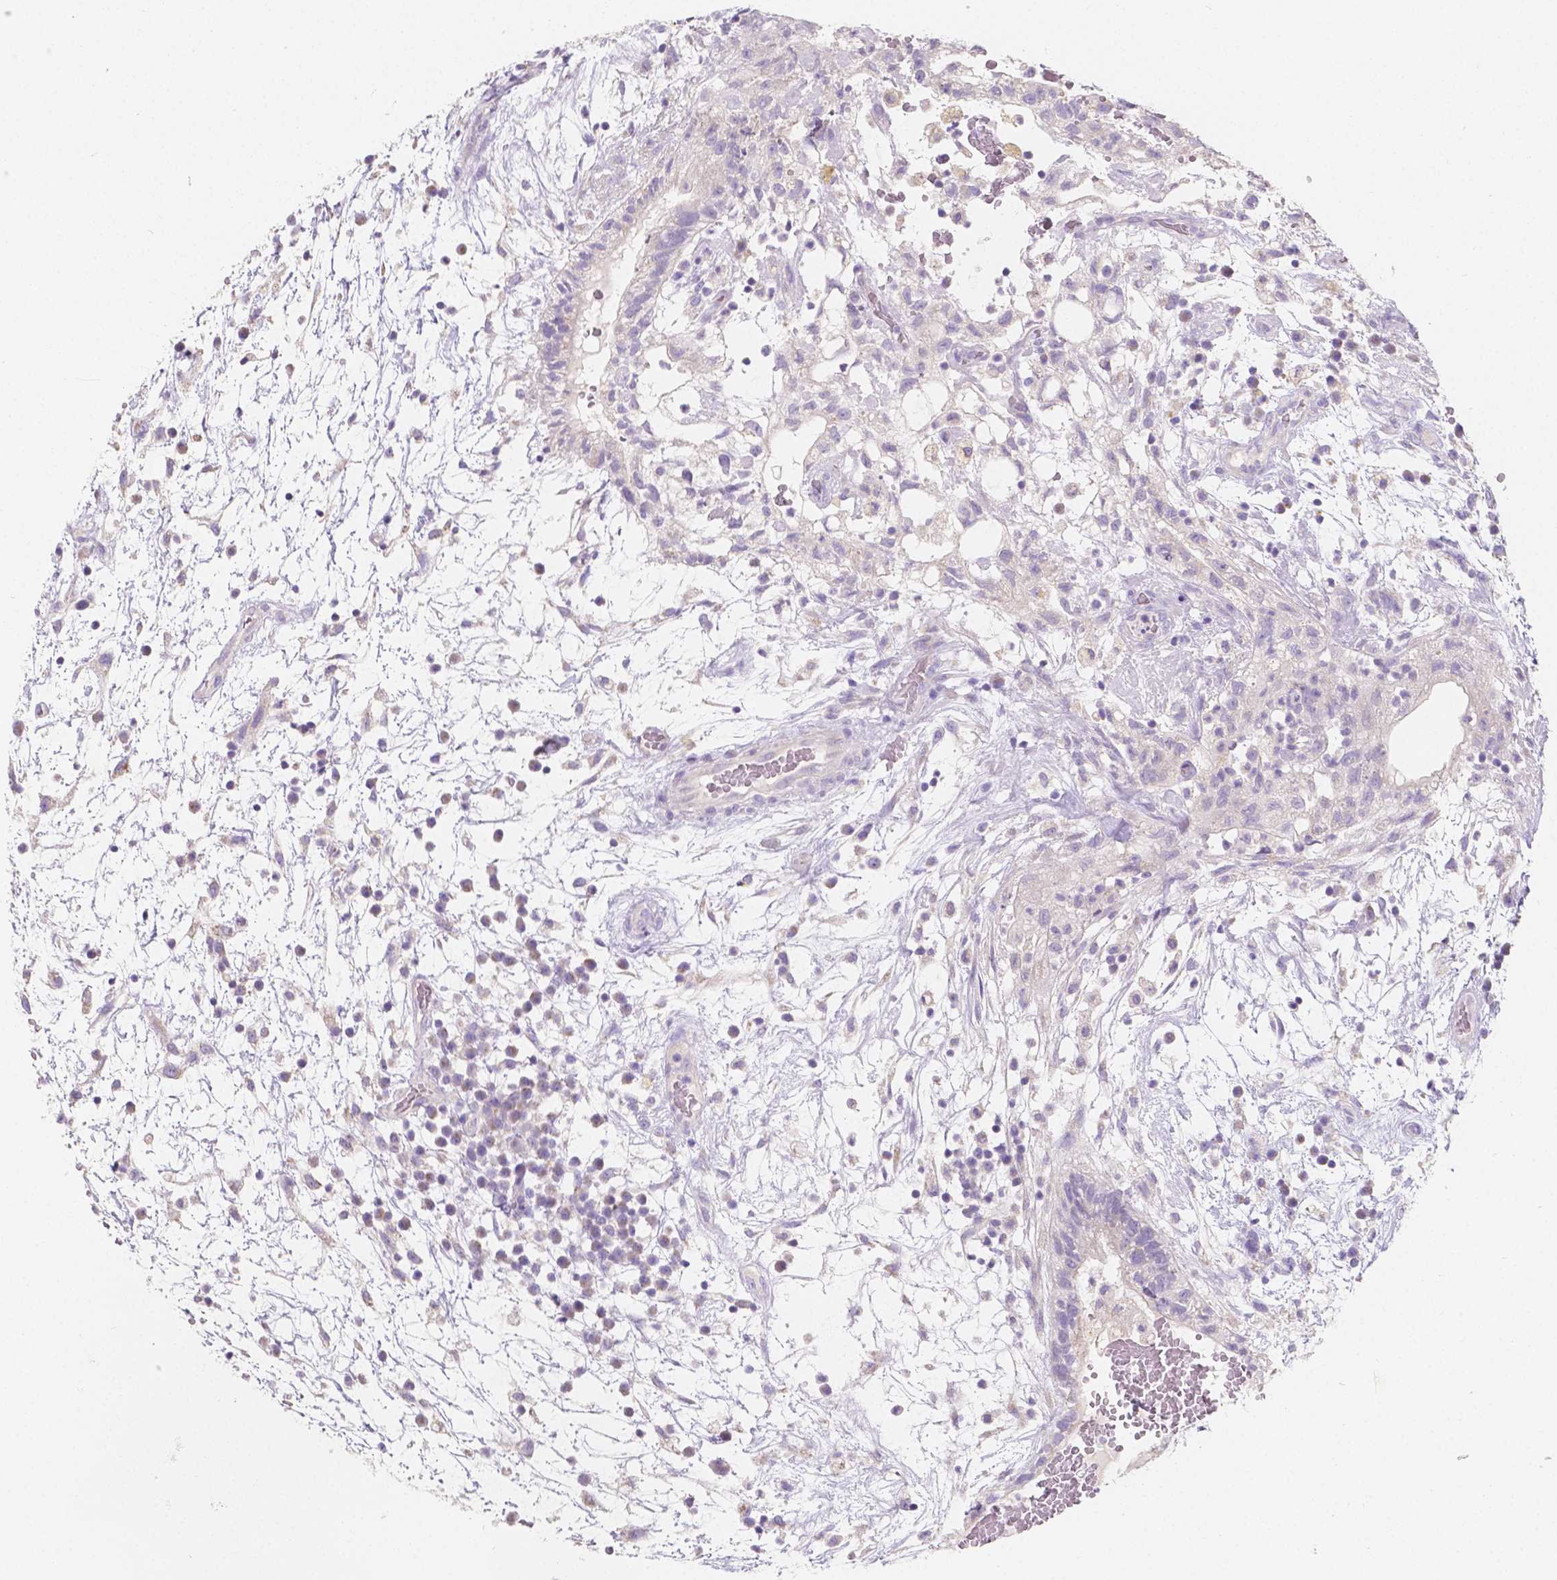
{"staining": {"intensity": "negative", "quantity": "none", "location": "none"}, "tissue": "testis cancer", "cell_type": "Tumor cells", "image_type": "cancer", "snomed": [{"axis": "morphology", "description": "Normal tissue, NOS"}, {"axis": "morphology", "description": "Carcinoma, Embryonal, NOS"}, {"axis": "topography", "description": "Testis"}], "caption": "The histopathology image exhibits no significant expression in tumor cells of testis cancer. (Brightfield microscopy of DAB (3,3'-diaminobenzidine) IHC at high magnification).", "gene": "RNF186", "patient": {"sex": "male", "age": 32}}